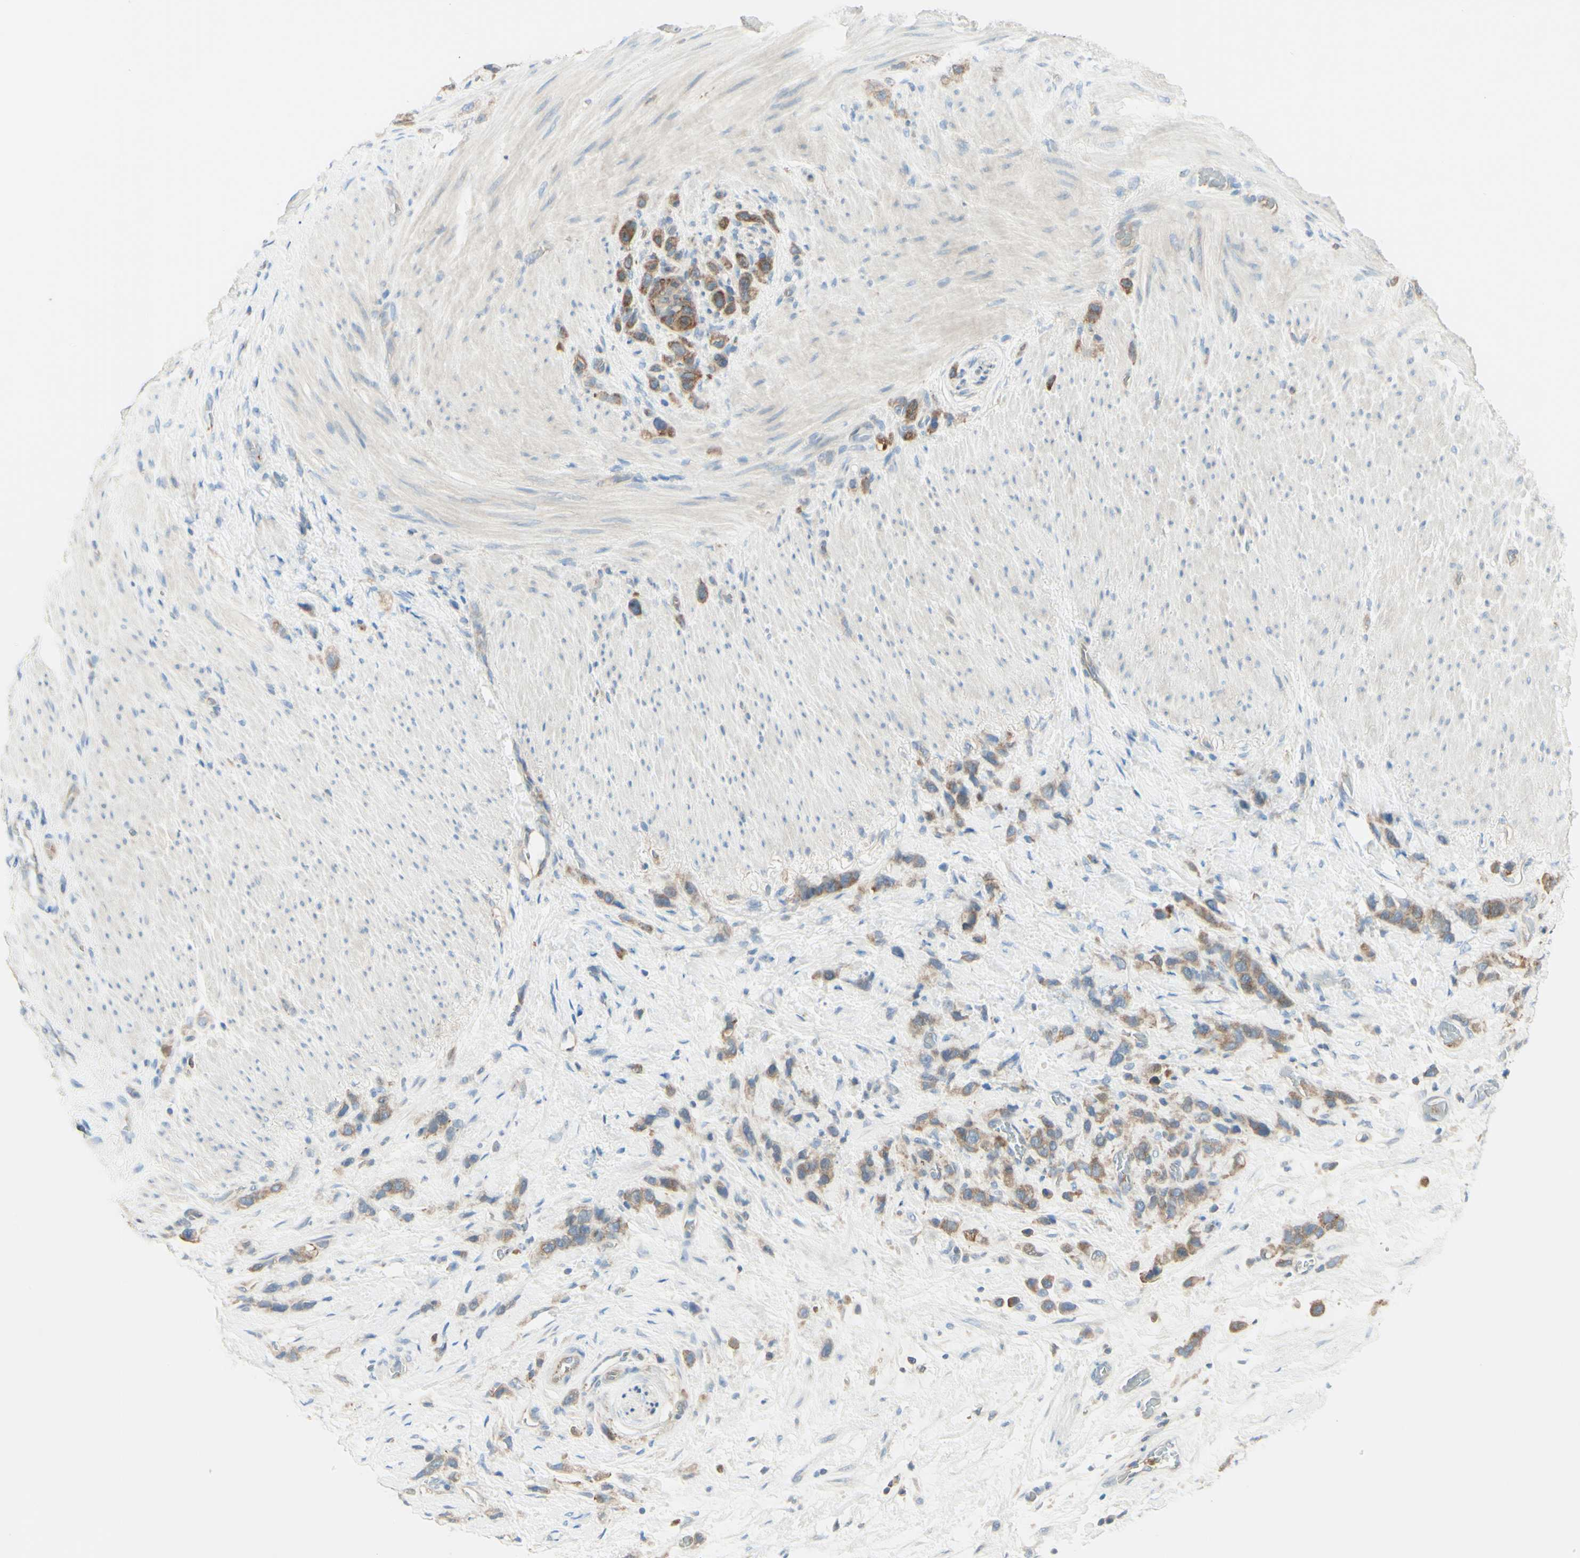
{"staining": {"intensity": "moderate", "quantity": ">75%", "location": "cytoplasmic/membranous"}, "tissue": "stomach cancer", "cell_type": "Tumor cells", "image_type": "cancer", "snomed": [{"axis": "morphology", "description": "Adenocarcinoma, NOS"}, {"axis": "morphology", "description": "Adenocarcinoma, High grade"}, {"axis": "topography", "description": "Stomach, upper"}, {"axis": "topography", "description": "Stomach, lower"}], "caption": "Human high-grade adenocarcinoma (stomach) stained with a protein marker exhibits moderate staining in tumor cells.", "gene": "MTM1", "patient": {"sex": "female", "age": 65}}